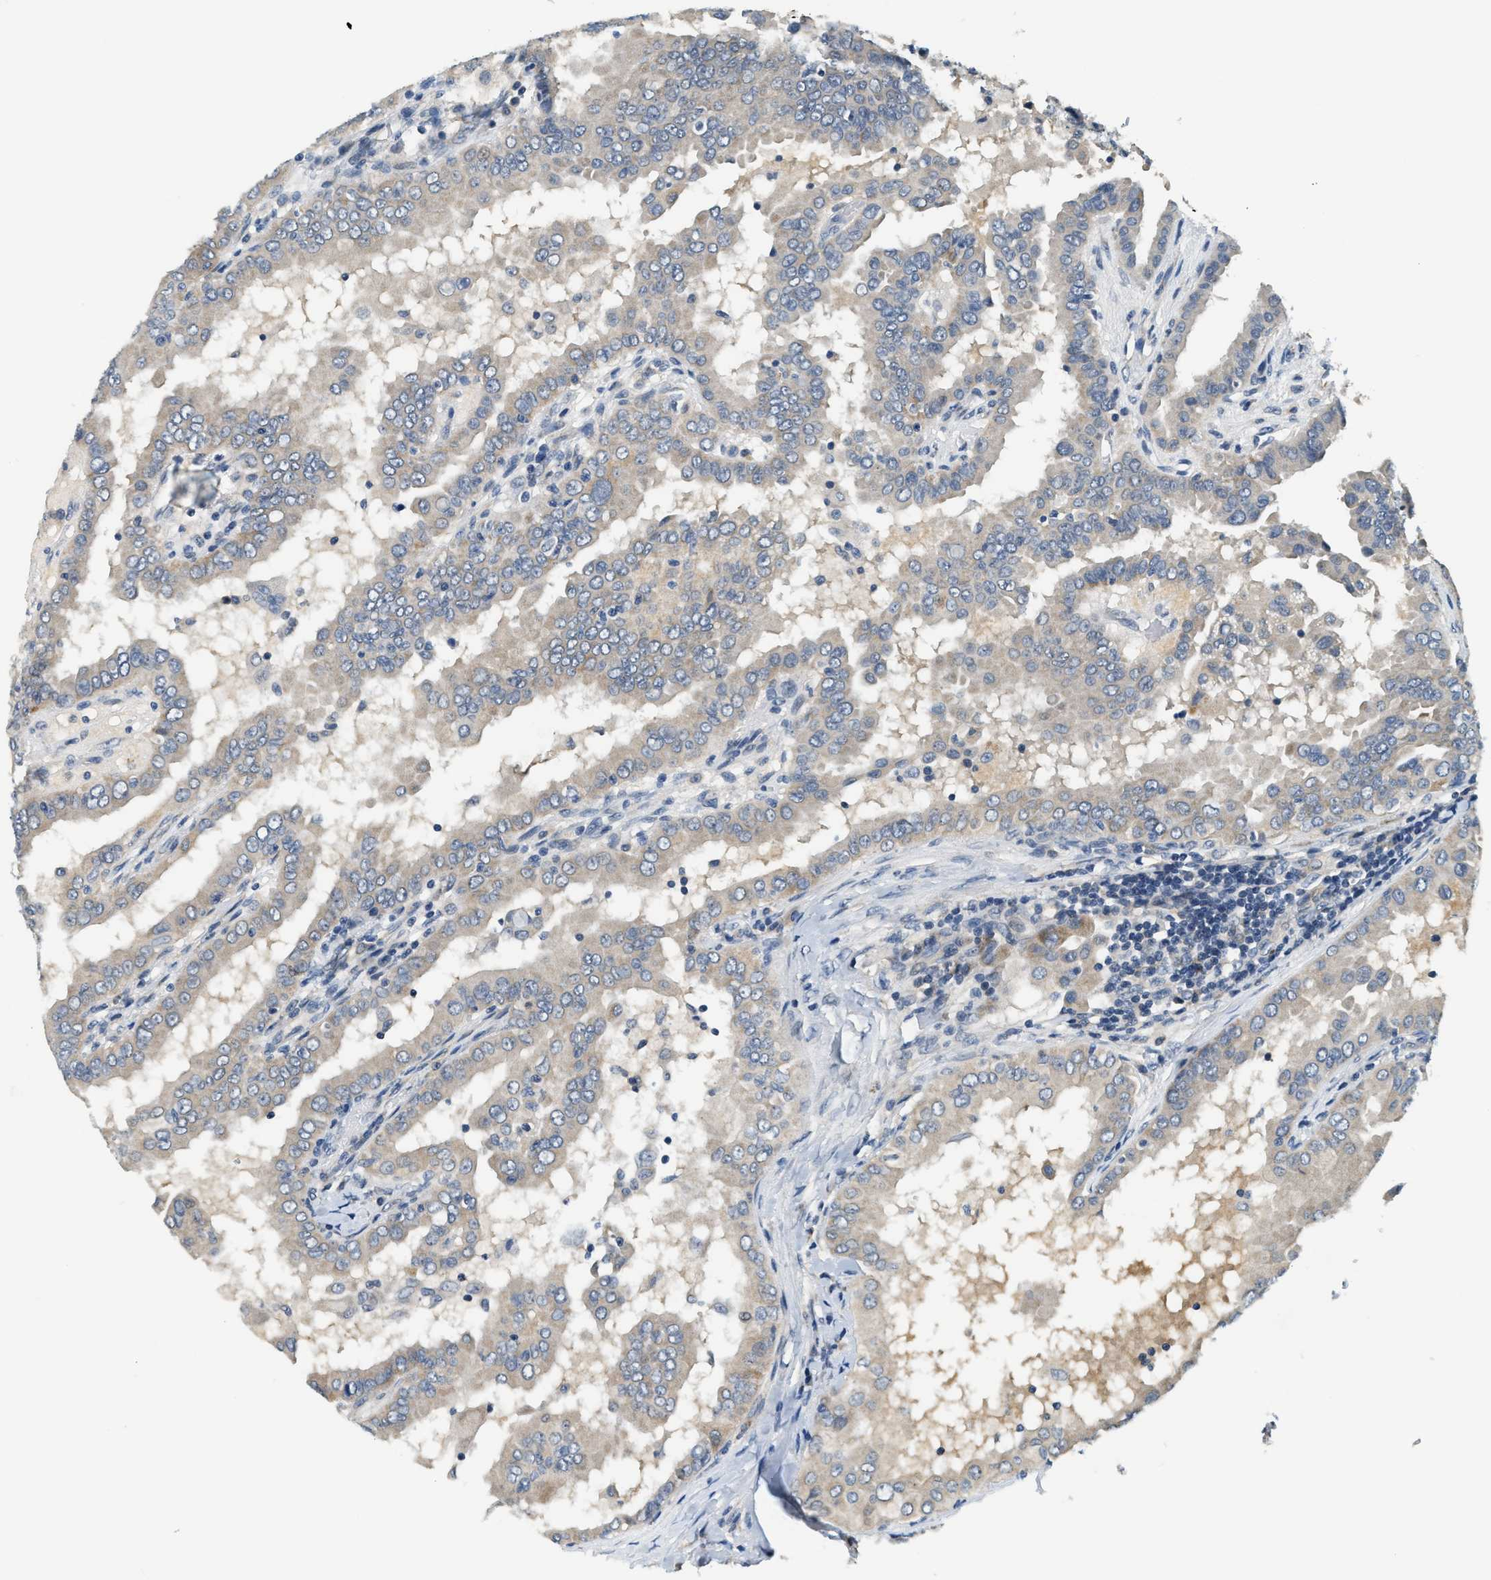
{"staining": {"intensity": "weak", "quantity": ">75%", "location": "cytoplasmic/membranous"}, "tissue": "thyroid cancer", "cell_type": "Tumor cells", "image_type": "cancer", "snomed": [{"axis": "morphology", "description": "Papillary adenocarcinoma, NOS"}, {"axis": "topography", "description": "Thyroid gland"}], "caption": "Immunohistochemical staining of human thyroid cancer (papillary adenocarcinoma) demonstrates low levels of weak cytoplasmic/membranous protein positivity in about >75% of tumor cells. (IHC, brightfield microscopy, high magnification).", "gene": "YAE1", "patient": {"sex": "male", "age": 33}}